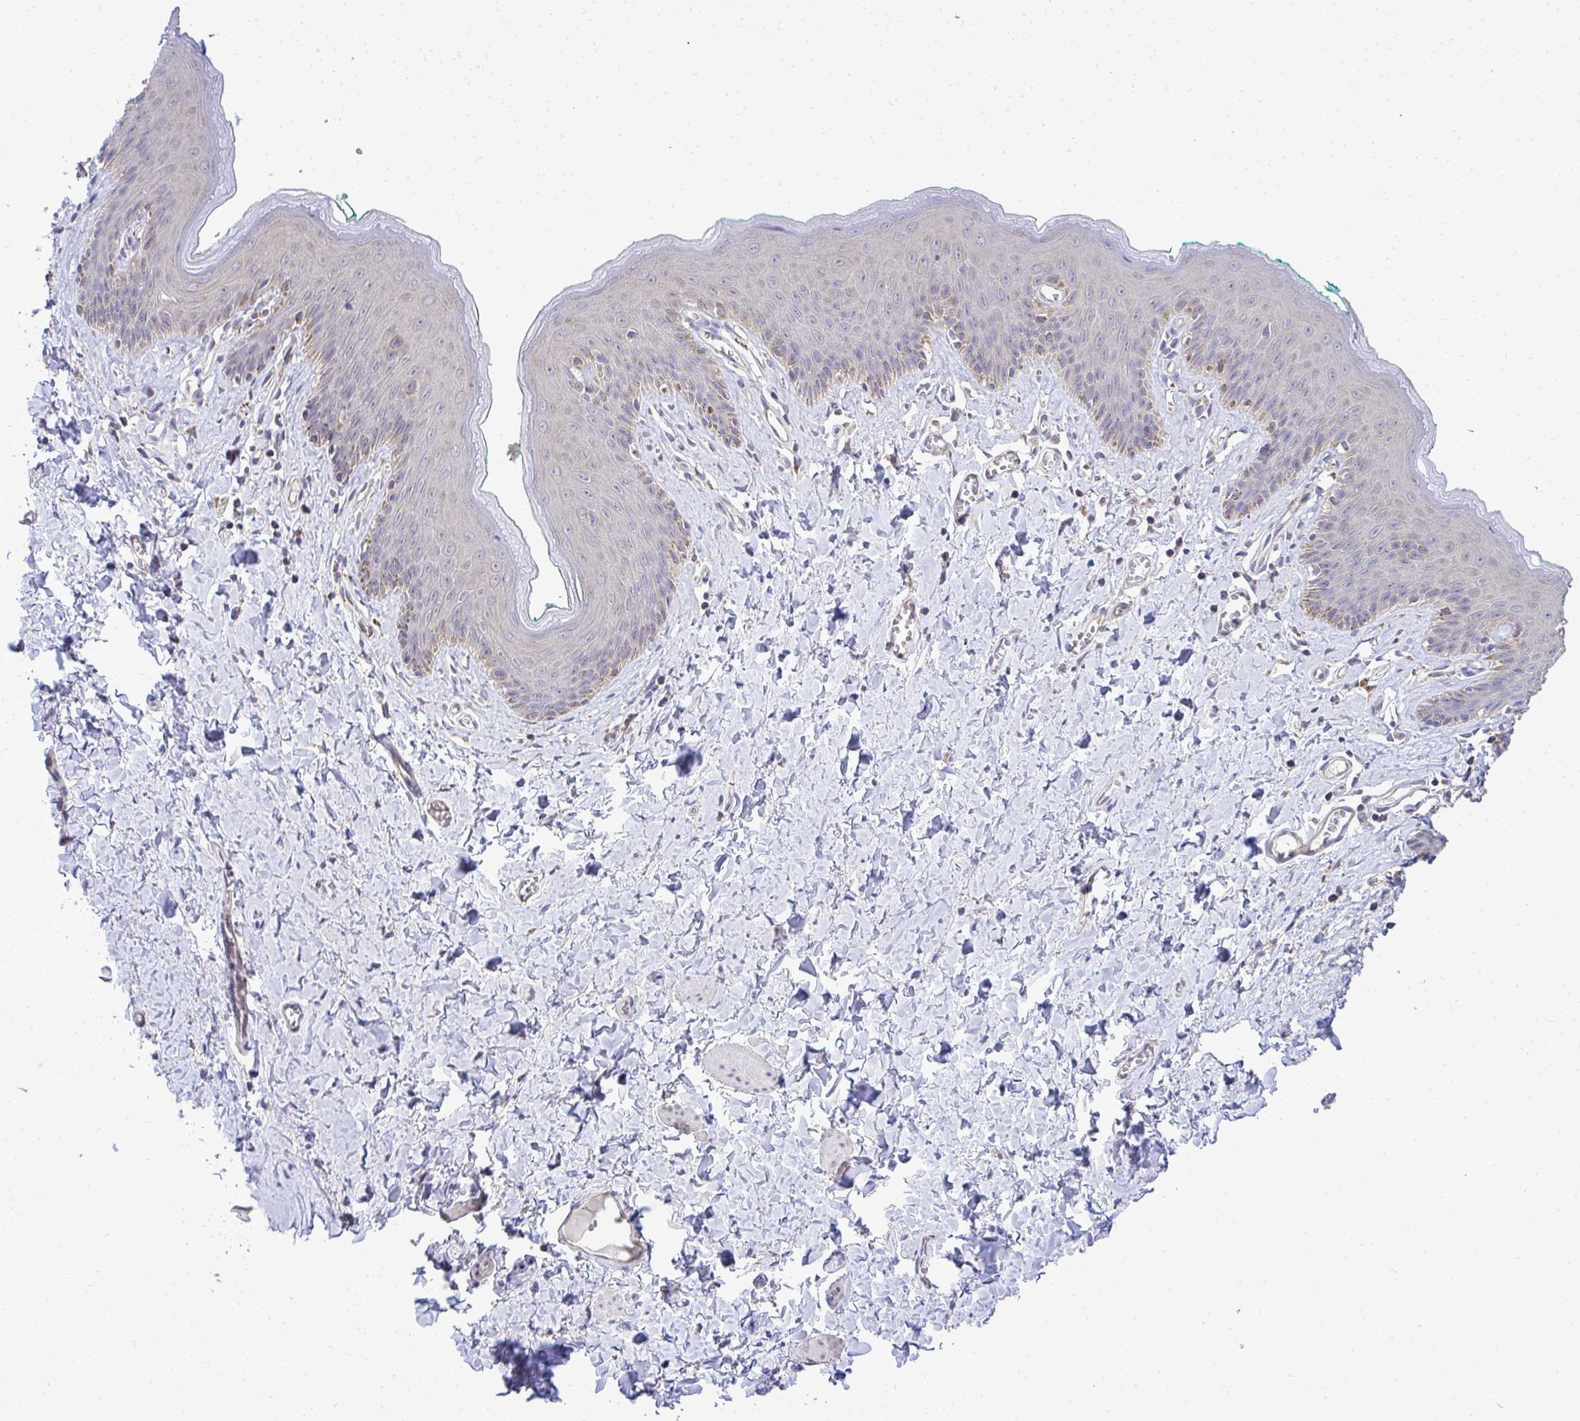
{"staining": {"intensity": "weak", "quantity": "<25%", "location": "cytoplasmic/membranous"}, "tissue": "skin", "cell_type": "Epidermal cells", "image_type": "normal", "snomed": [{"axis": "morphology", "description": "Normal tissue, NOS"}, {"axis": "topography", "description": "Vulva"}, {"axis": "topography", "description": "Peripheral nerve tissue"}], "caption": "A micrograph of human skin is negative for staining in epidermal cells. (DAB (3,3'-diaminobenzidine) immunohistochemistry (IHC) with hematoxylin counter stain).", "gene": "XAF1", "patient": {"sex": "female", "age": 66}}